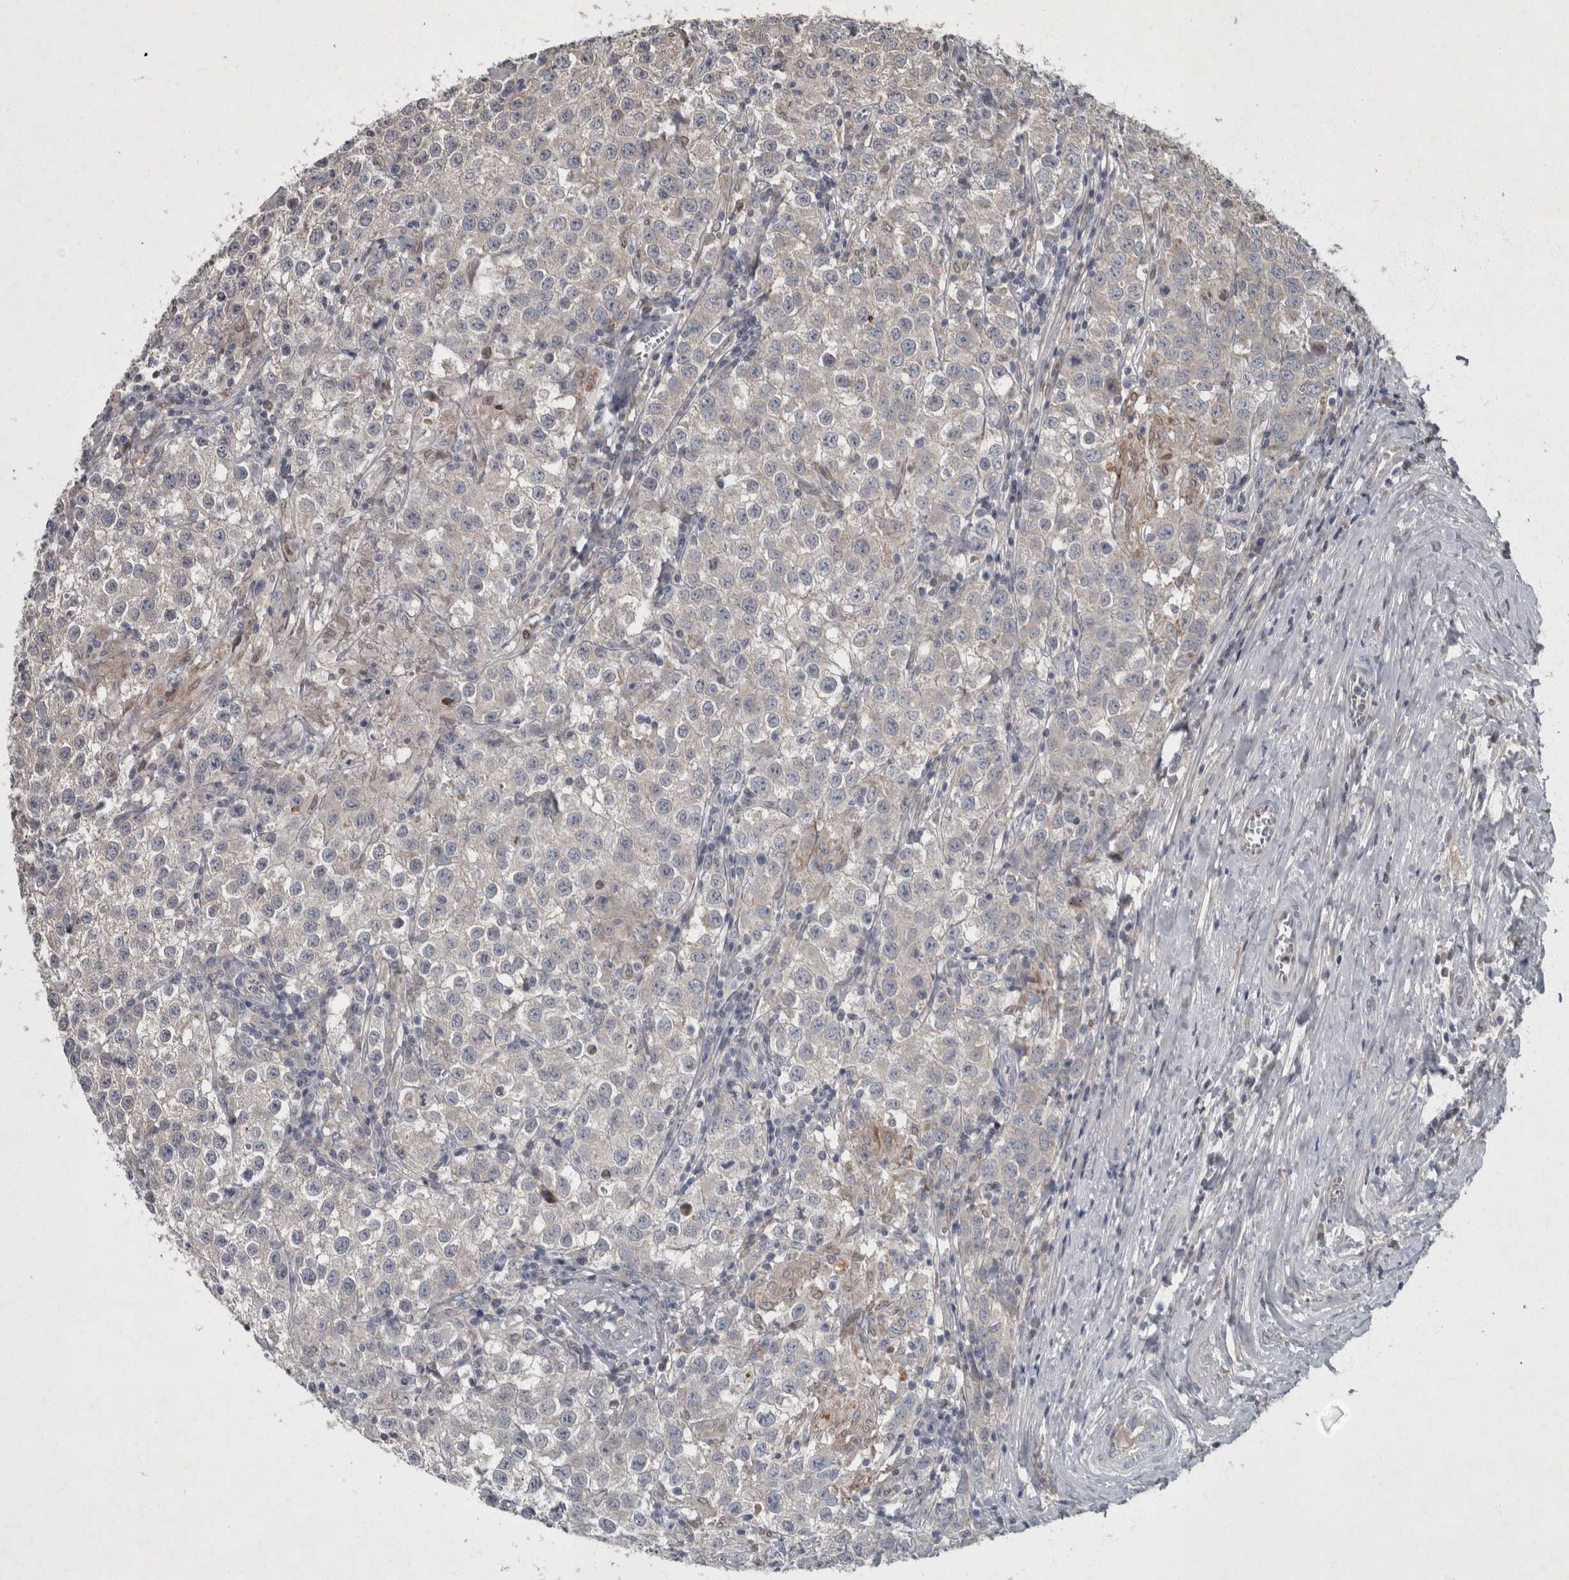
{"staining": {"intensity": "negative", "quantity": "none", "location": "none"}, "tissue": "testis cancer", "cell_type": "Tumor cells", "image_type": "cancer", "snomed": [{"axis": "morphology", "description": "Seminoma, NOS"}, {"axis": "morphology", "description": "Carcinoma, Embryonal, NOS"}, {"axis": "topography", "description": "Testis"}], "caption": "Immunohistochemical staining of testis cancer shows no significant staining in tumor cells.", "gene": "PPP1R3C", "patient": {"sex": "male", "age": 43}}